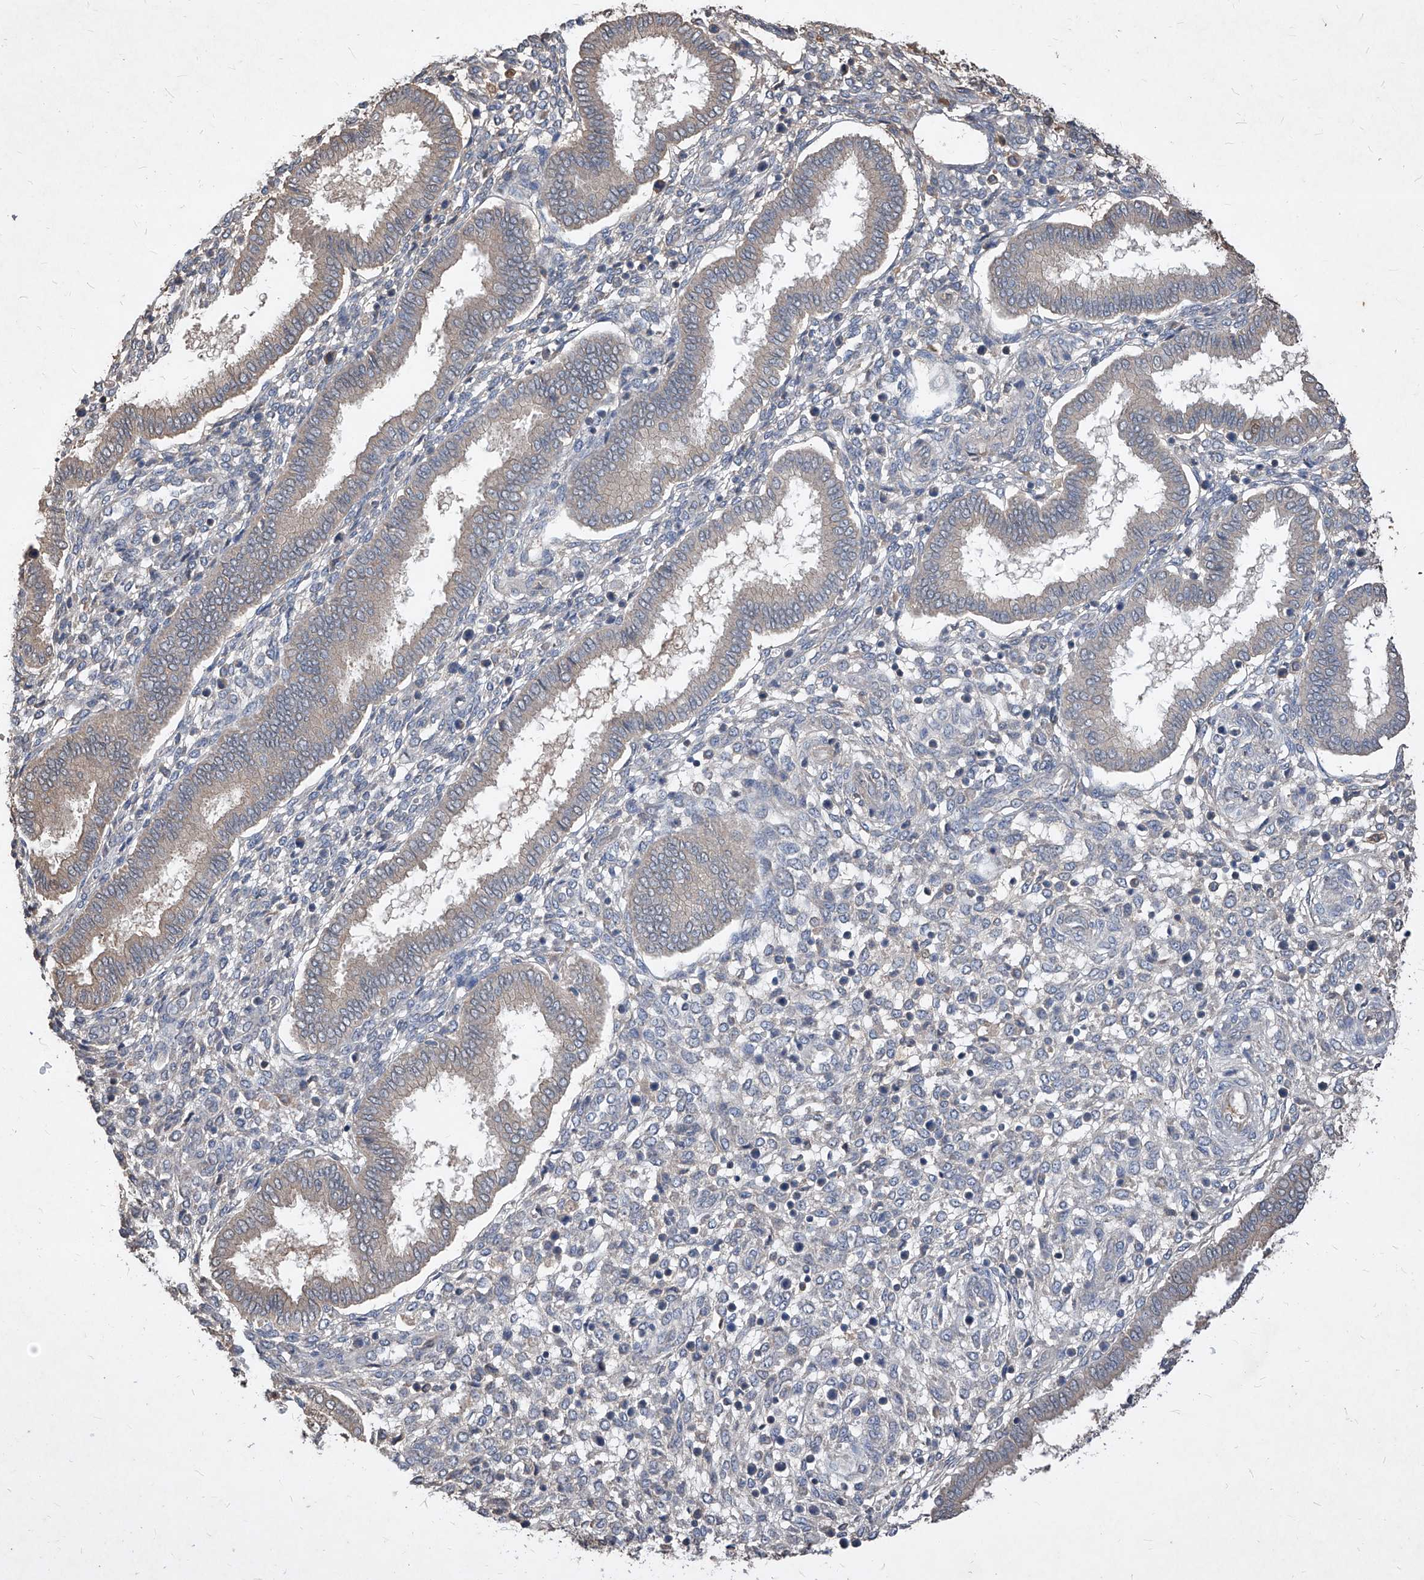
{"staining": {"intensity": "negative", "quantity": "none", "location": "none"}, "tissue": "endometrium", "cell_type": "Cells in endometrial stroma", "image_type": "normal", "snomed": [{"axis": "morphology", "description": "Normal tissue, NOS"}, {"axis": "topography", "description": "Endometrium"}], "caption": "Cells in endometrial stroma show no significant protein positivity in benign endometrium. Brightfield microscopy of IHC stained with DAB (3,3'-diaminobenzidine) (brown) and hematoxylin (blue), captured at high magnification.", "gene": "SYNGR1", "patient": {"sex": "female", "age": 24}}